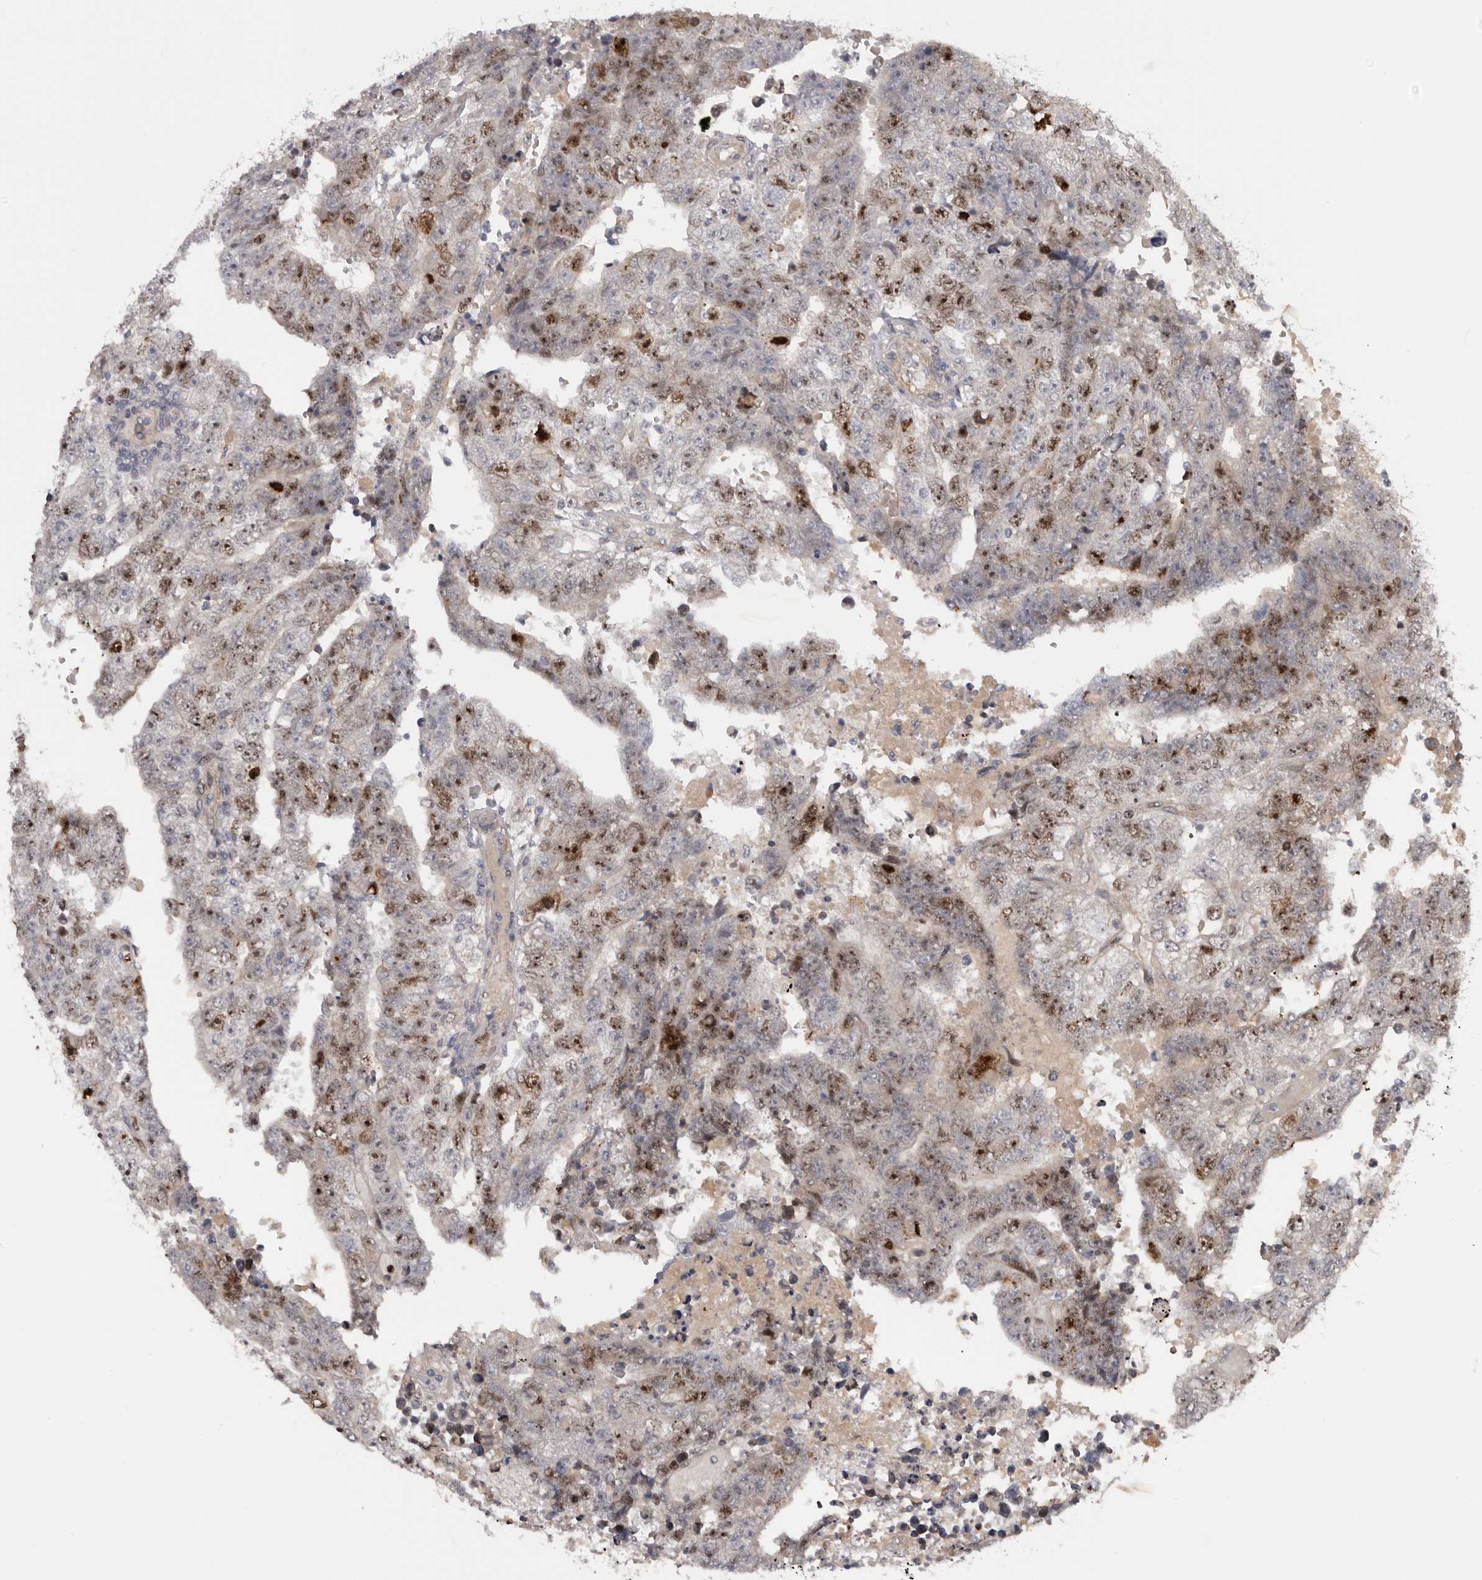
{"staining": {"intensity": "moderate", "quantity": "25%-75%", "location": "nuclear"}, "tissue": "testis cancer", "cell_type": "Tumor cells", "image_type": "cancer", "snomed": [{"axis": "morphology", "description": "Carcinoma, Embryonal, NOS"}, {"axis": "topography", "description": "Testis"}], "caption": "Protein staining of embryonal carcinoma (testis) tissue shows moderate nuclear positivity in about 25%-75% of tumor cells. The staining was performed using DAB, with brown indicating positive protein expression. Nuclei are stained blue with hematoxylin.", "gene": "CDCA8", "patient": {"sex": "male", "age": 25}}